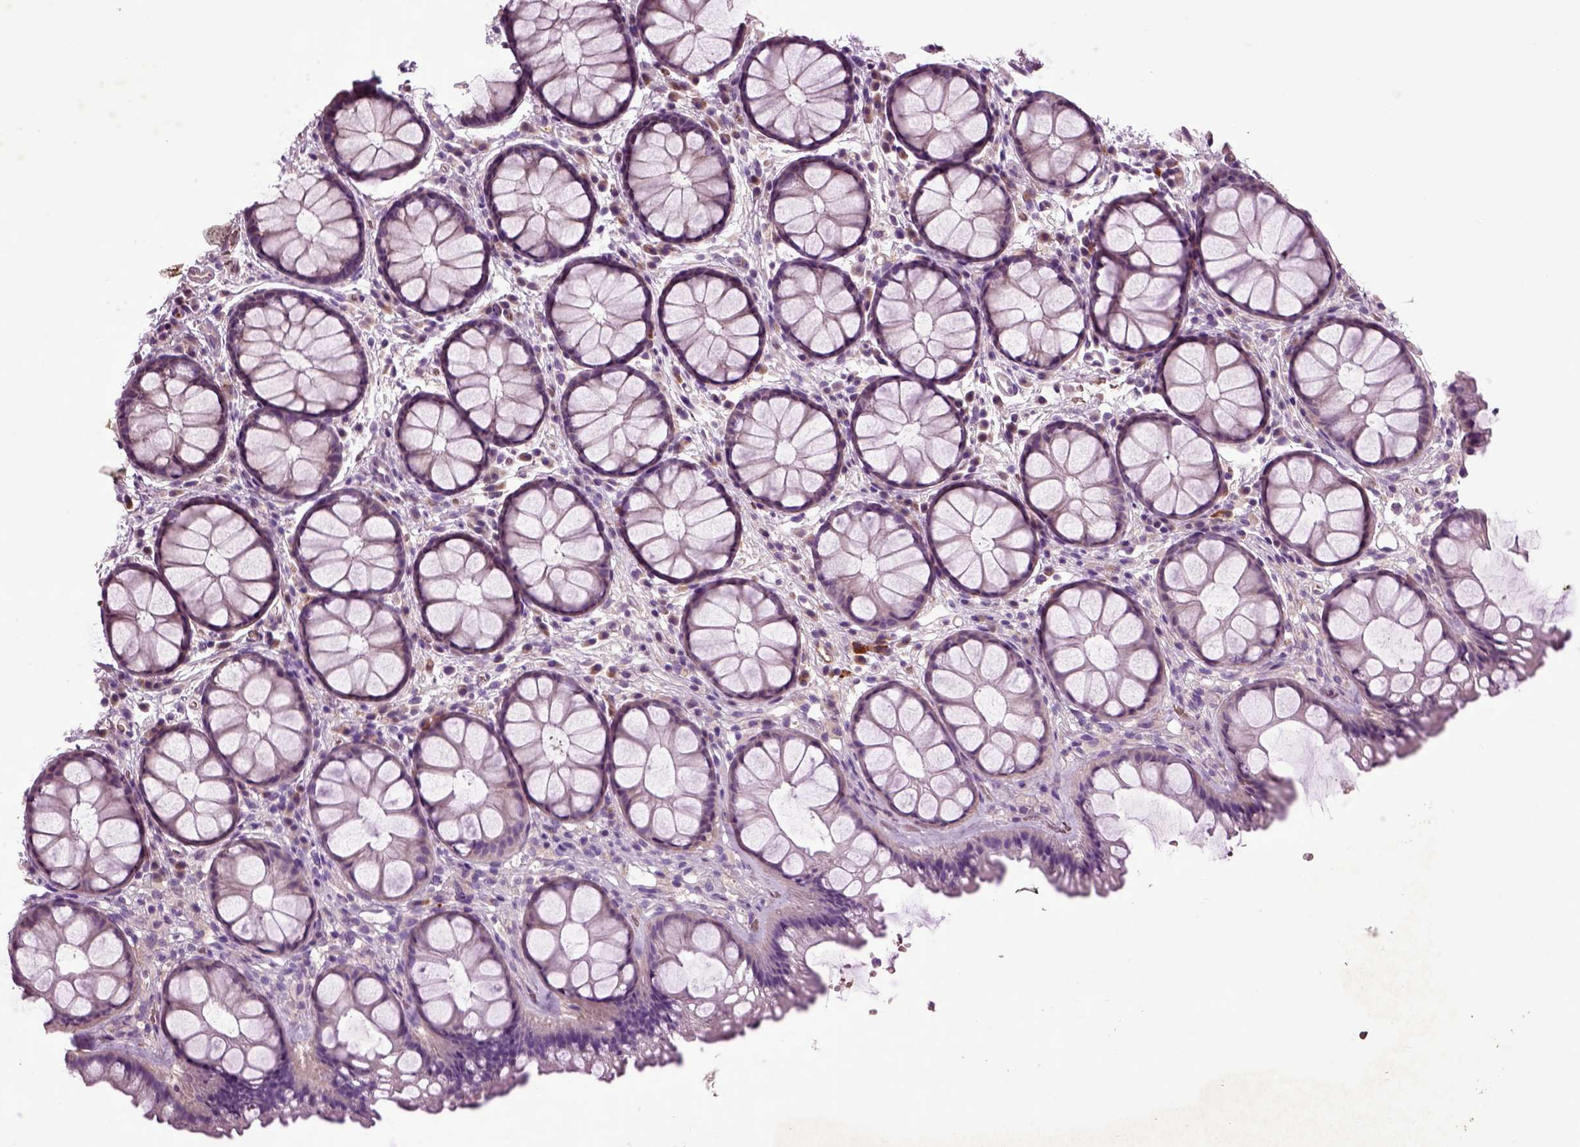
{"staining": {"intensity": "weak", "quantity": "<25%", "location": "cytoplasmic/membranous"}, "tissue": "rectum", "cell_type": "Glandular cells", "image_type": "normal", "snomed": [{"axis": "morphology", "description": "Normal tissue, NOS"}, {"axis": "topography", "description": "Rectum"}], "caption": "This is an immunohistochemistry (IHC) image of unremarkable rectum. There is no staining in glandular cells.", "gene": "SPON1", "patient": {"sex": "female", "age": 62}}